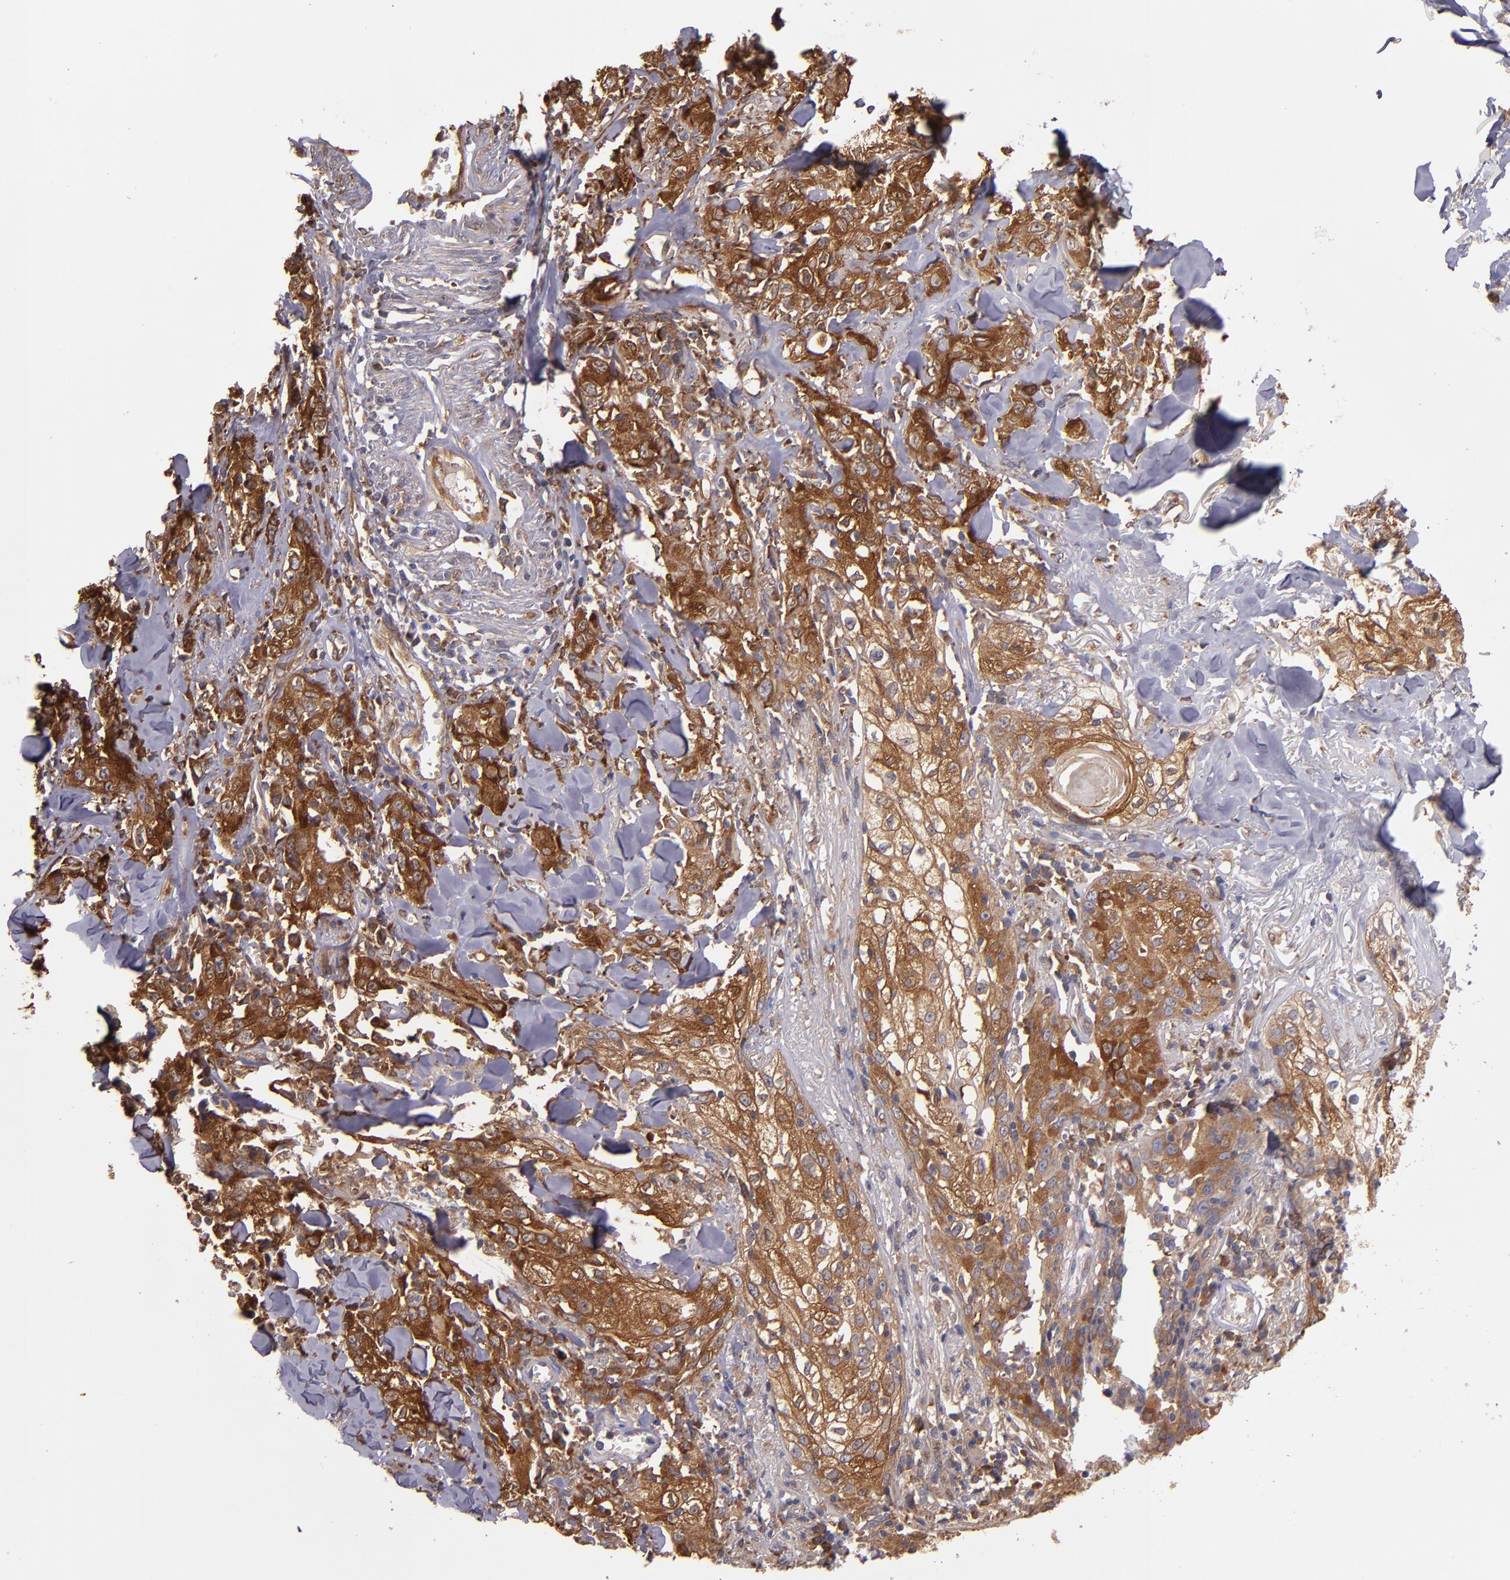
{"staining": {"intensity": "strong", "quantity": ">75%", "location": "cytoplasmic/membranous"}, "tissue": "skin cancer", "cell_type": "Tumor cells", "image_type": "cancer", "snomed": [{"axis": "morphology", "description": "Squamous cell carcinoma, NOS"}, {"axis": "topography", "description": "Skin"}], "caption": "Brown immunohistochemical staining in human skin cancer (squamous cell carcinoma) shows strong cytoplasmic/membranous staining in approximately >75% of tumor cells. (Brightfield microscopy of DAB IHC at high magnification).", "gene": "IFIH1", "patient": {"sex": "male", "age": 65}}